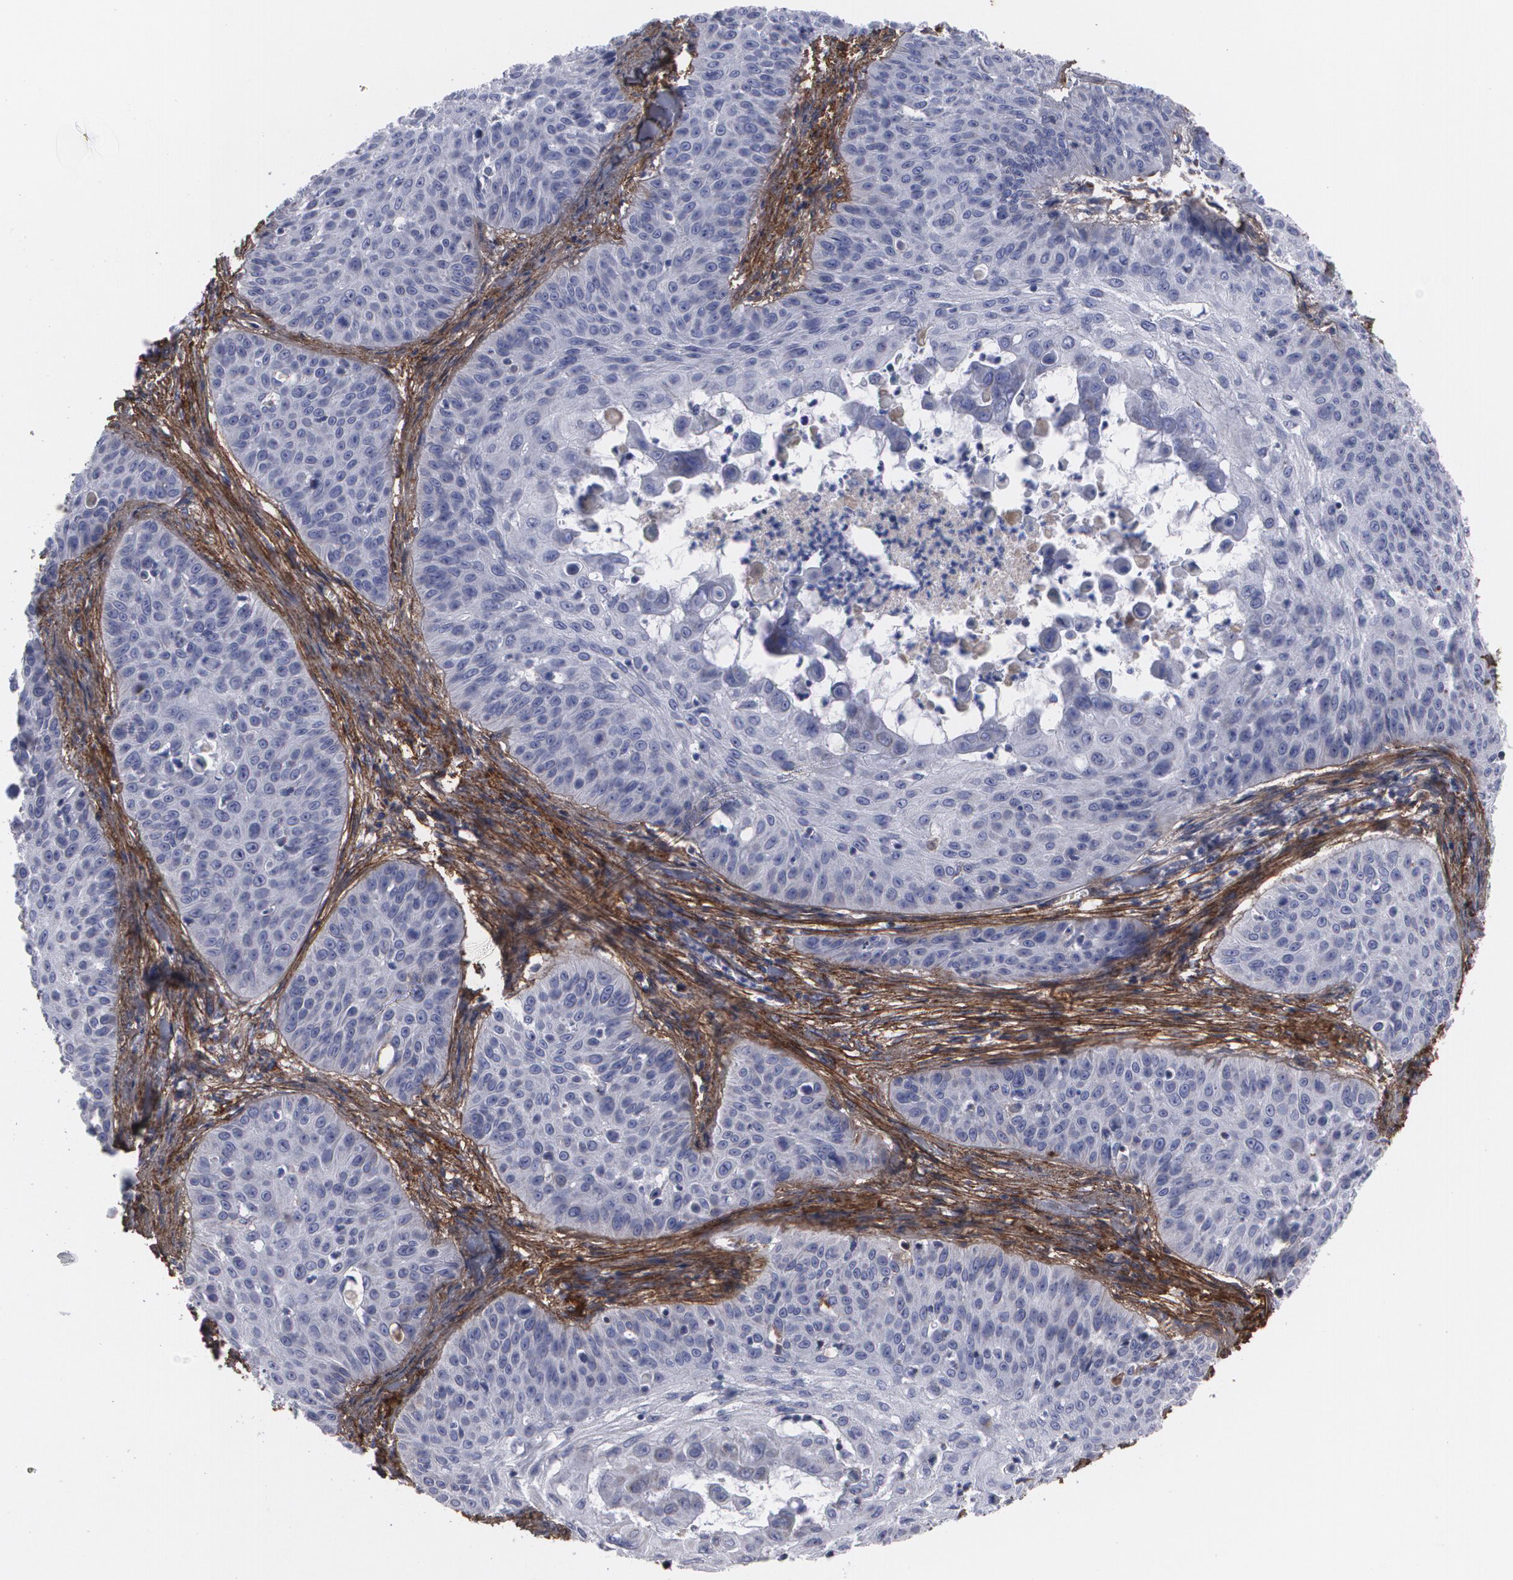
{"staining": {"intensity": "negative", "quantity": "none", "location": "none"}, "tissue": "skin cancer", "cell_type": "Tumor cells", "image_type": "cancer", "snomed": [{"axis": "morphology", "description": "Squamous cell carcinoma, NOS"}, {"axis": "topography", "description": "Skin"}], "caption": "Image shows no significant protein staining in tumor cells of skin cancer.", "gene": "FBLN1", "patient": {"sex": "male", "age": 82}}